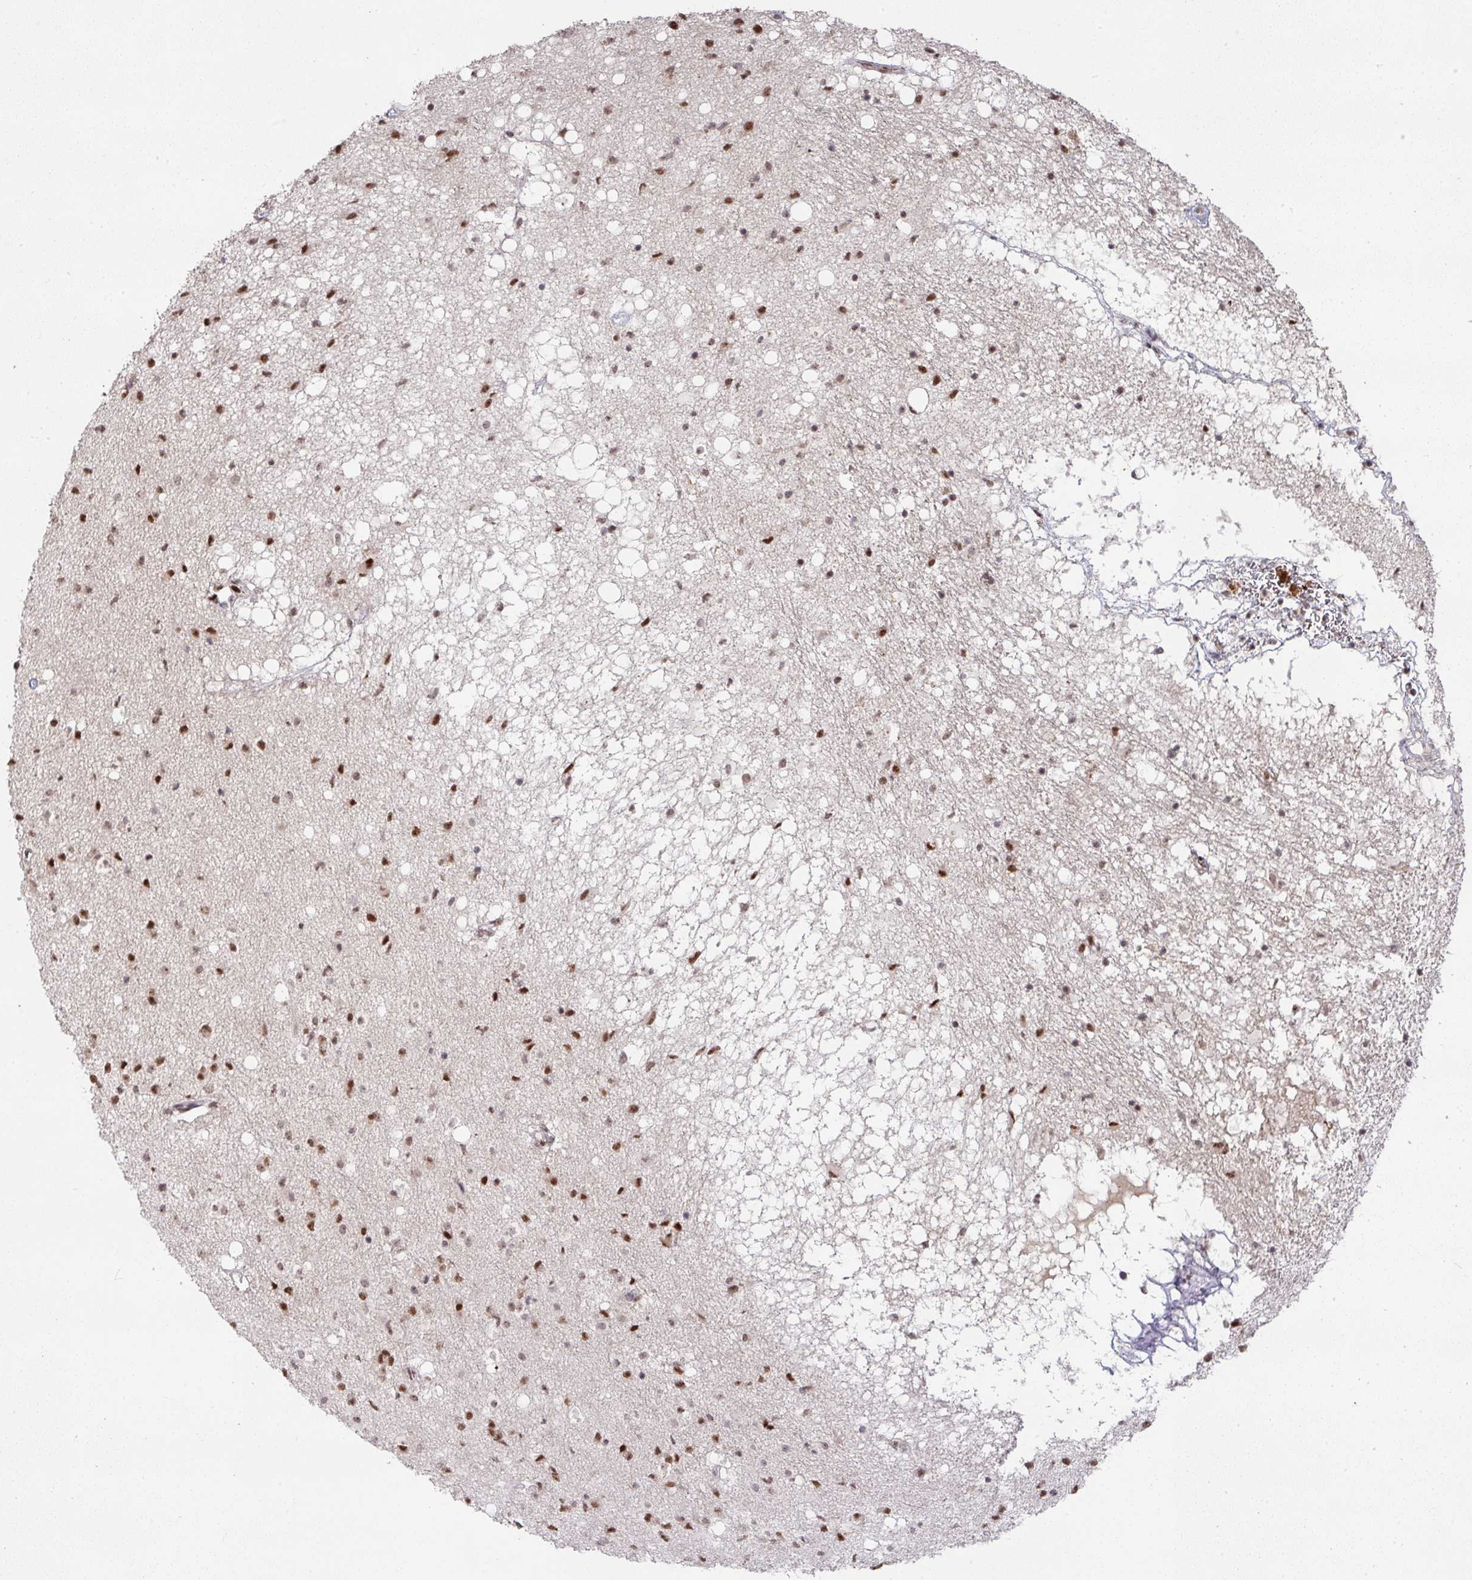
{"staining": {"intensity": "moderate", "quantity": "25%-75%", "location": "nuclear"}, "tissue": "caudate", "cell_type": "Glial cells", "image_type": "normal", "snomed": [{"axis": "morphology", "description": "Normal tissue, NOS"}, {"axis": "topography", "description": "Lateral ventricle wall"}], "caption": "Immunohistochemistry micrograph of unremarkable caudate stained for a protein (brown), which reveals medium levels of moderate nuclear expression in approximately 25%-75% of glial cells.", "gene": "NEIL1", "patient": {"sex": "male", "age": 58}}